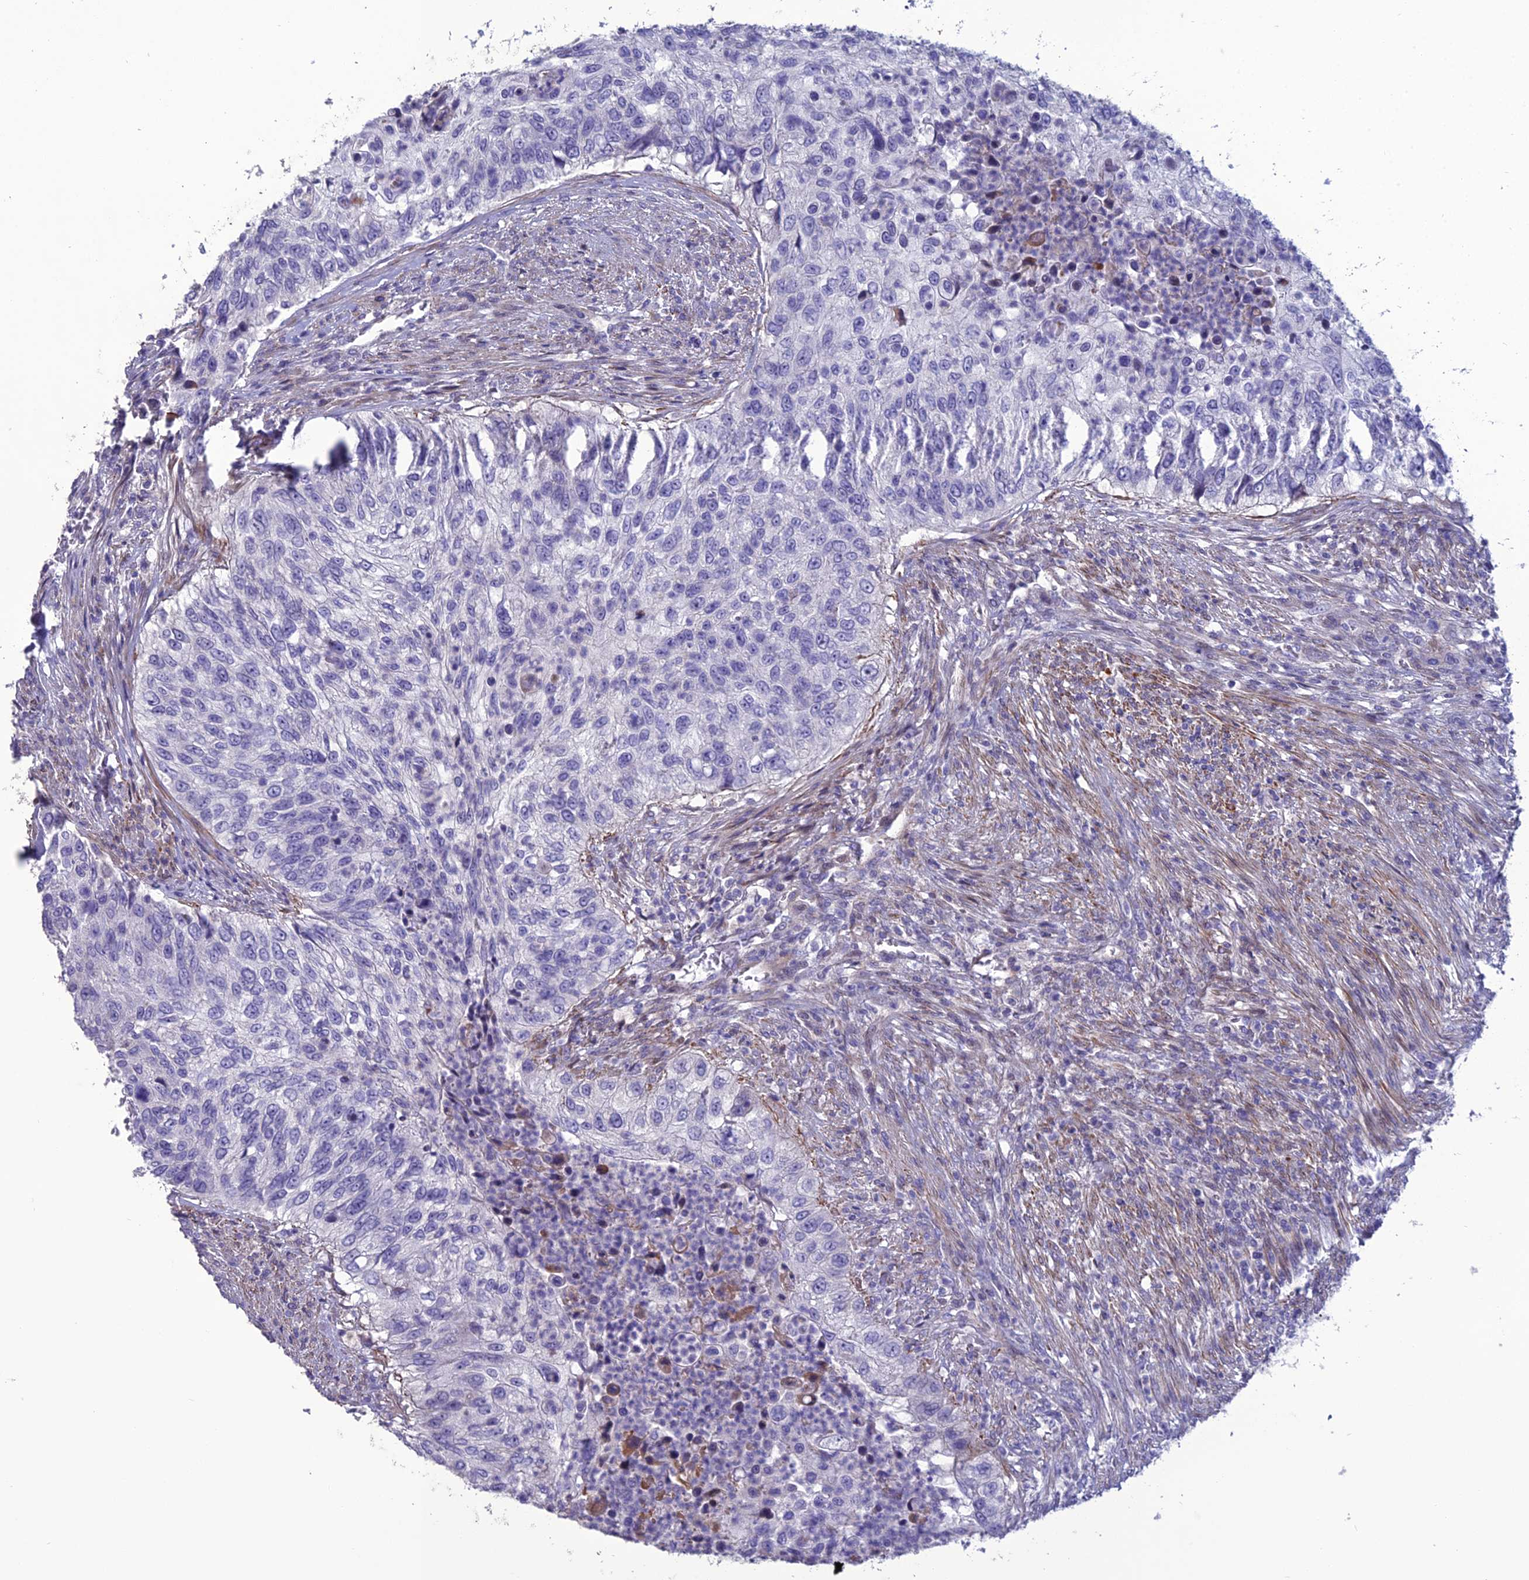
{"staining": {"intensity": "negative", "quantity": "none", "location": "none"}, "tissue": "urothelial cancer", "cell_type": "Tumor cells", "image_type": "cancer", "snomed": [{"axis": "morphology", "description": "Urothelial carcinoma, High grade"}, {"axis": "topography", "description": "Urinary bladder"}], "caption": "DAB (3,3'-diaminobenzidine) immunohistochemical staining of high-grade urothelial carcinoma reveals no significant positivity in tumor cells. (DAB (3,3'-diaminobenzidine) IHC, high magnification).", "gene": "OR56B1", "patient": {"sex": "female", "age": 60}}